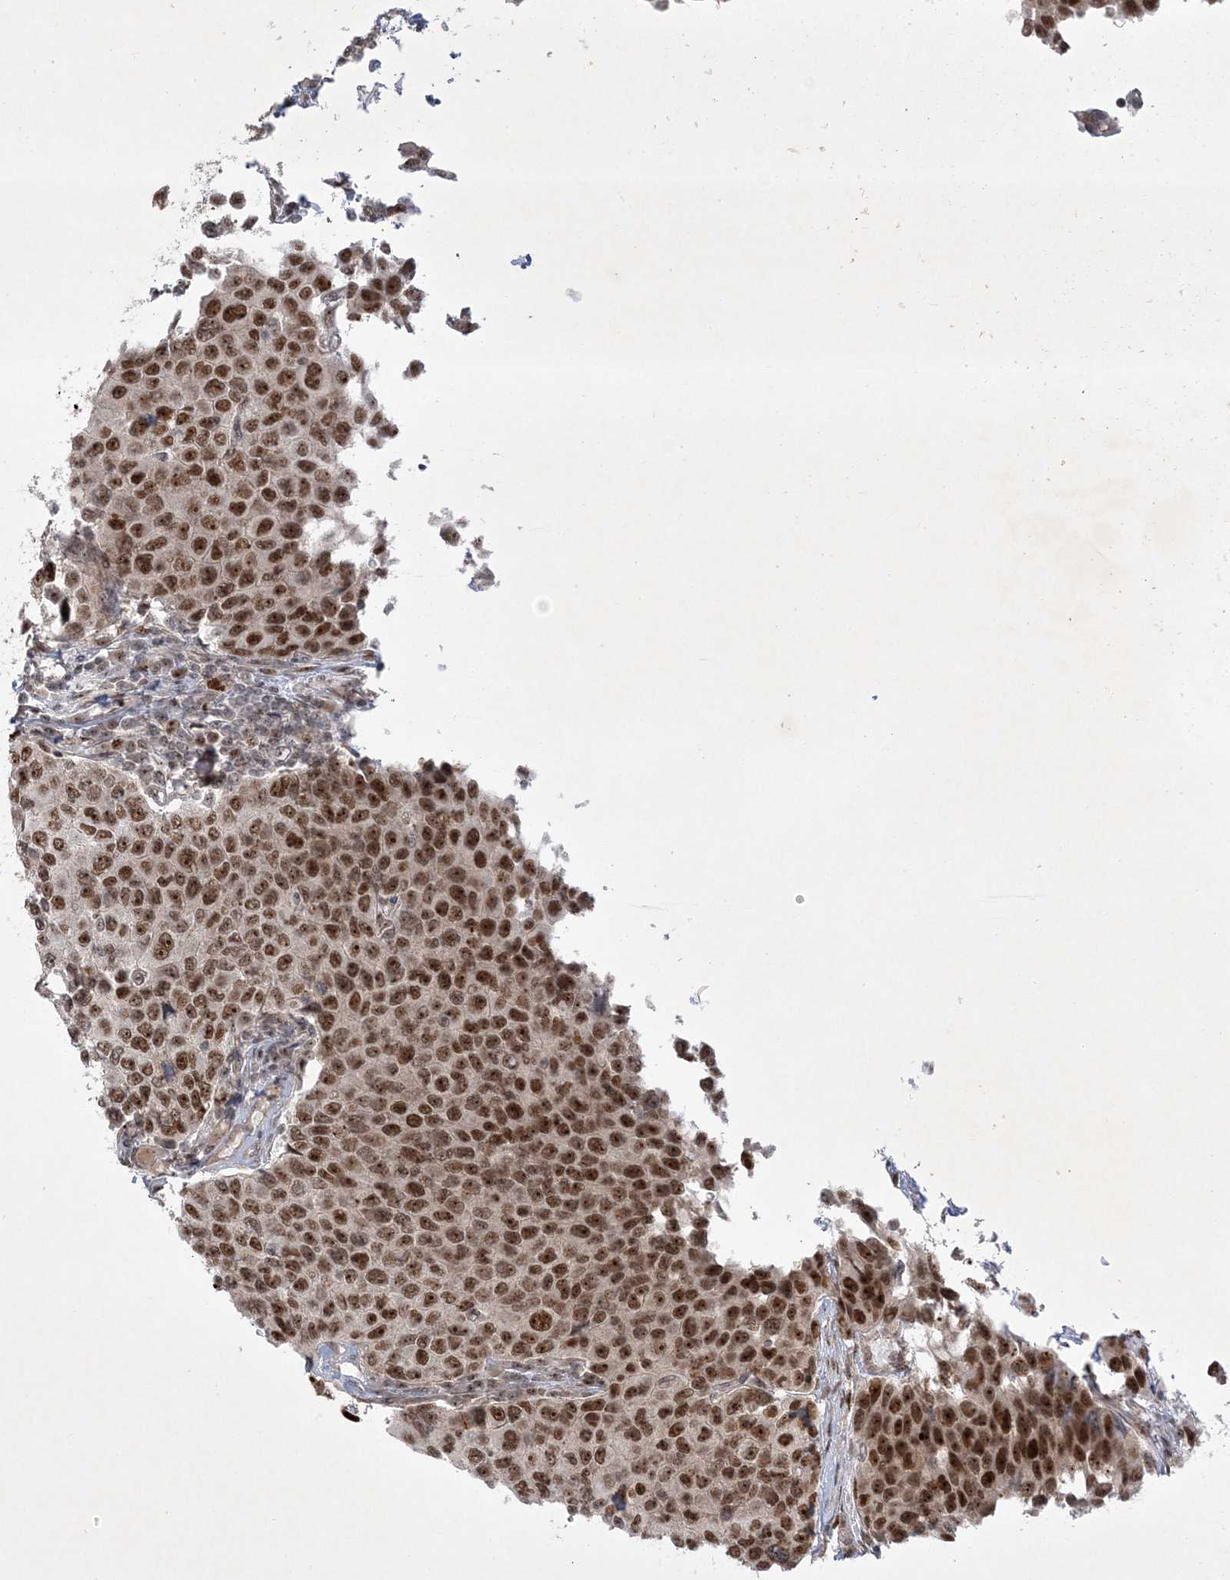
{"staining": {"intensity": "moderate", "quantity": ">75%", "location": "nuclear"}, "tissue": "breast cancer", "cell_type": "Tumor cells", "image_type": "cancer", "snomed": [{"axis": "morphology", "description": "Duct carcinoma"}, {"axis": "topography", "description": "Breast"}], "caption": "Tumor cells display medium levels of moderate nuclear positivity in approximately >75% of cells in human breast invasive ductal carcinoma.", "gene": "NPM3", "patient": {"sex": "female", "age": 55}}